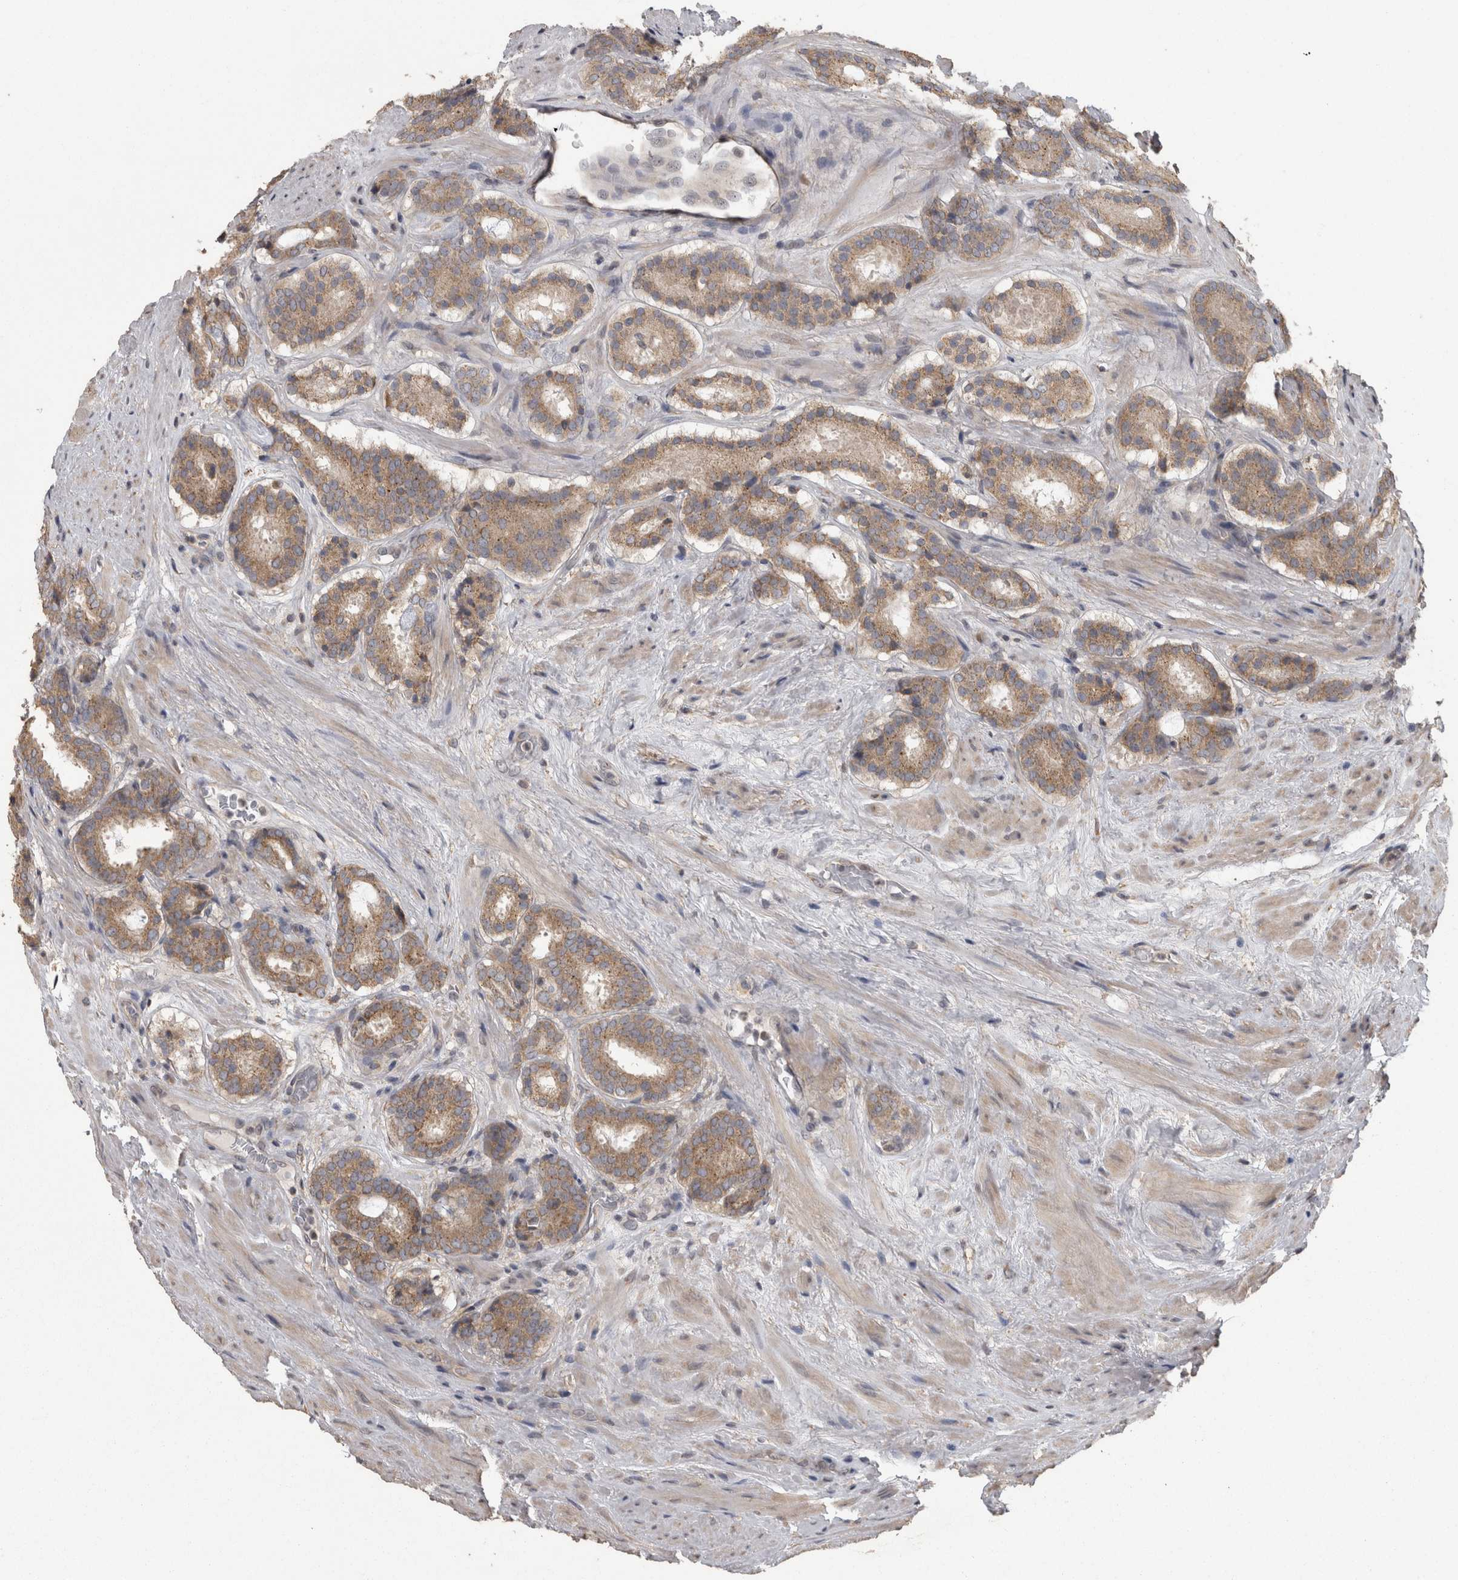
{"staining": {"intensity": "weak", "quantity": ">75%", "location": "cytoplasmic/membranous"}, "tissue": "prostate cancer", "cell_type": "Tumor cells", "image_type": "cancer", "snomed": [{"axis": "morphology", "description": "Adenocarcinoma, Low grade"}, {"axis": "topography", "description": "Prostate"}], "caption": "The immunohistochemical stain labels weak cytoplasmic/membranous positivity in tumor cells of adenocarcinoma (low-grade) (prostate) tissue.", "gene": "RAB29", "patient": {"sex": "male", "age": 69}}